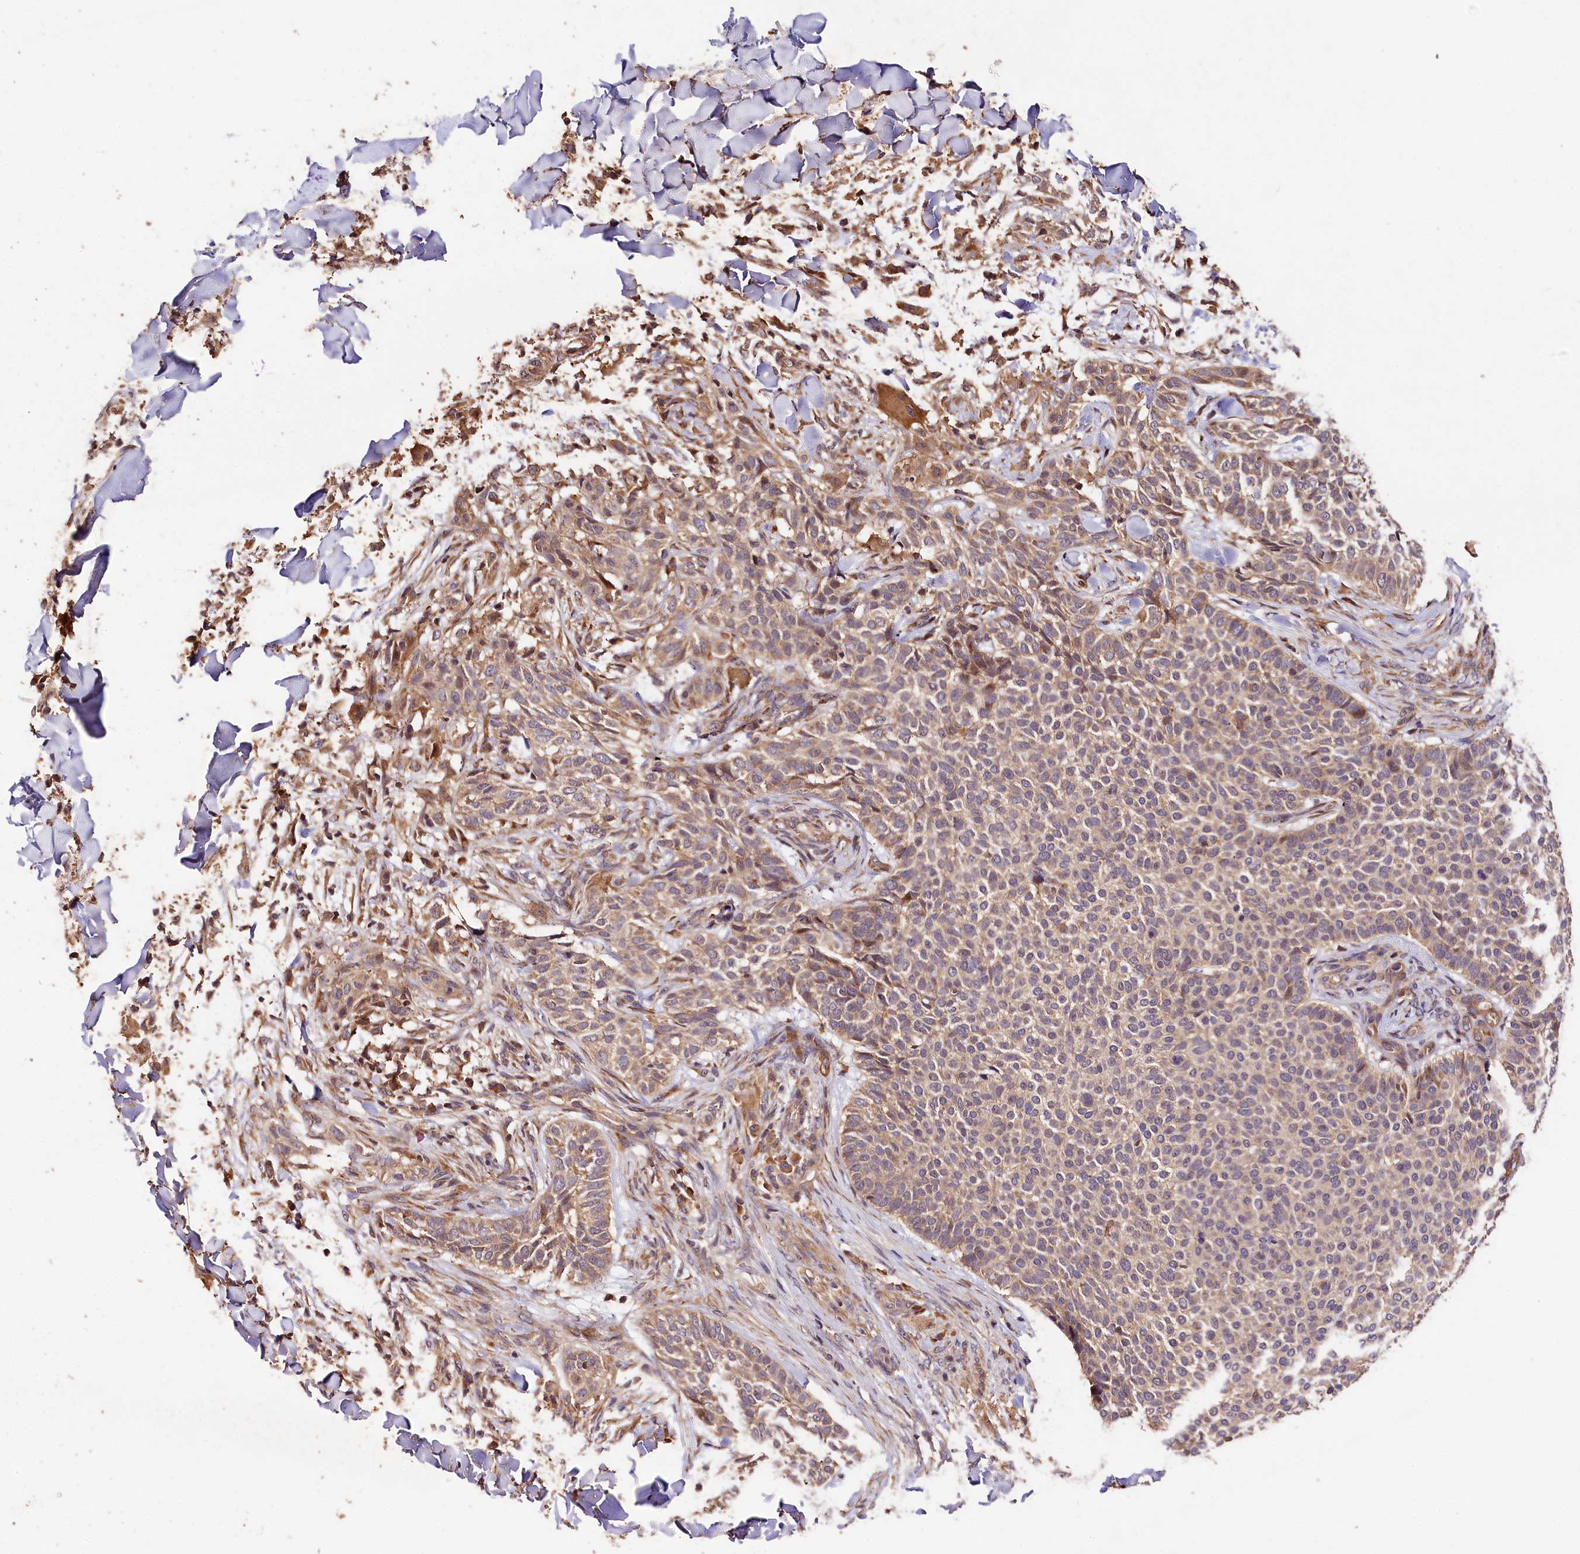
{"staining": {"intensity": "weak", "quantity": "25%-75%", "location": "cytoplasmic/membranous"}, "tissue": "skin cancer", "cell_type": "Tumor cells", "image_type": "cancer", "snomed": [{"axis": "morphology", "description": "Normal tissue, NOS"}, {"axis": "morphology", "description": "Basal cell carcinoma"}, {"axis": "topography", "description": "Skin"}], "caption": "A low amount of weak cytoplasmic/membranous expression is present in about 25%-75% of tumor cells in skin basal cell carcinoma tissue.", "gene": "KPTN", "patient": {"sex": "male", "age": 67}}